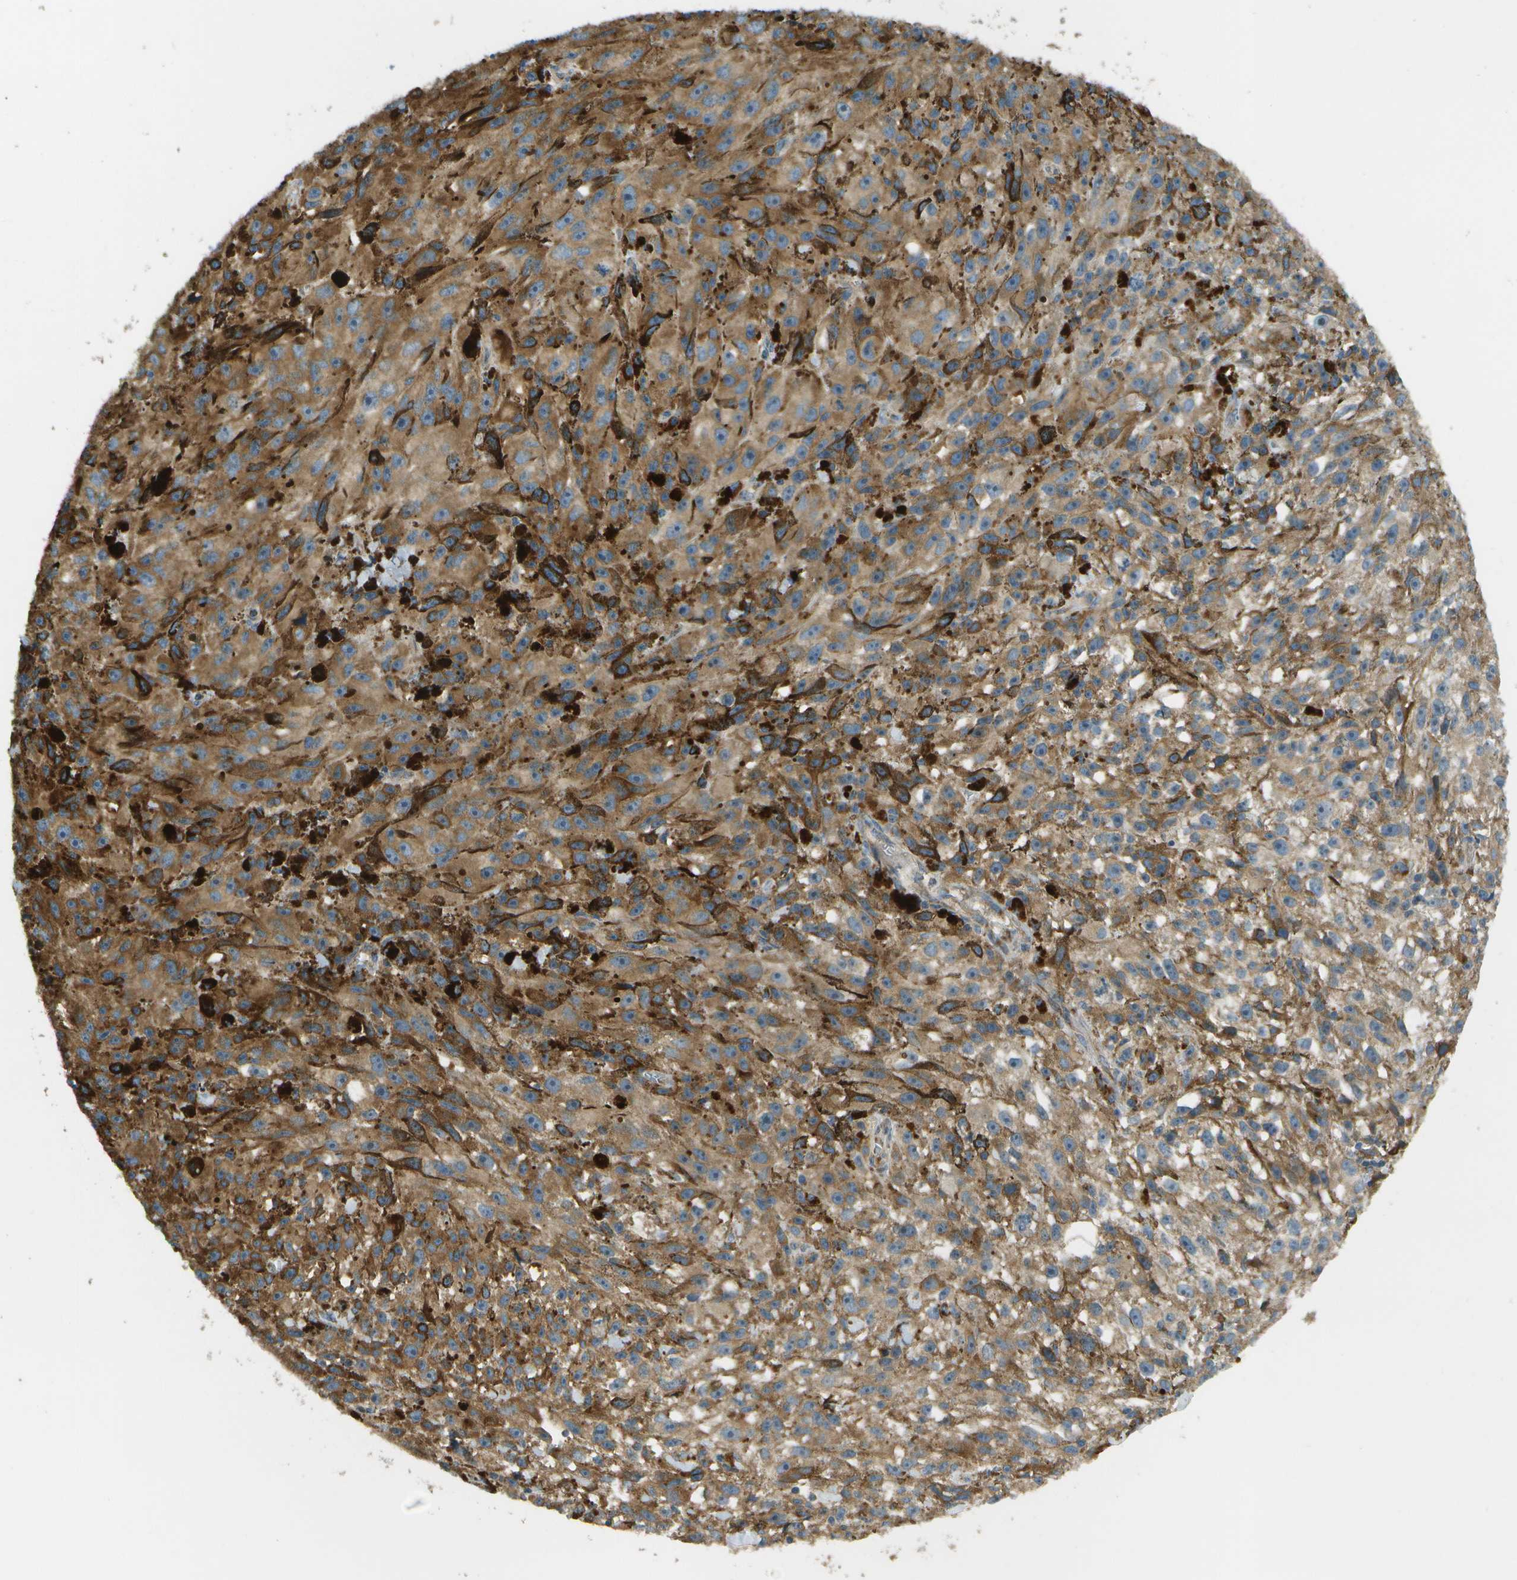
{"staining": {"intensity": "moderate", "quantity": ">75%", "location": "cytoplasmic/membranous"}, "tissue": "melanoma", "cell_type": "Tumor cells", "image_type": "cancer", "snomed": [{"axis": "morphology", "description": "Malignant melanoma, NOS"}, {"axis": "topography", "description": "Skin"}], "caption": "Tumor cells reveal medium levels of moderate cytoplasmic/membranous expression in about >75% of cells in human malignant melanoma.", "gene": "NRK", "patient": {"sex": "female", "age": 104}}